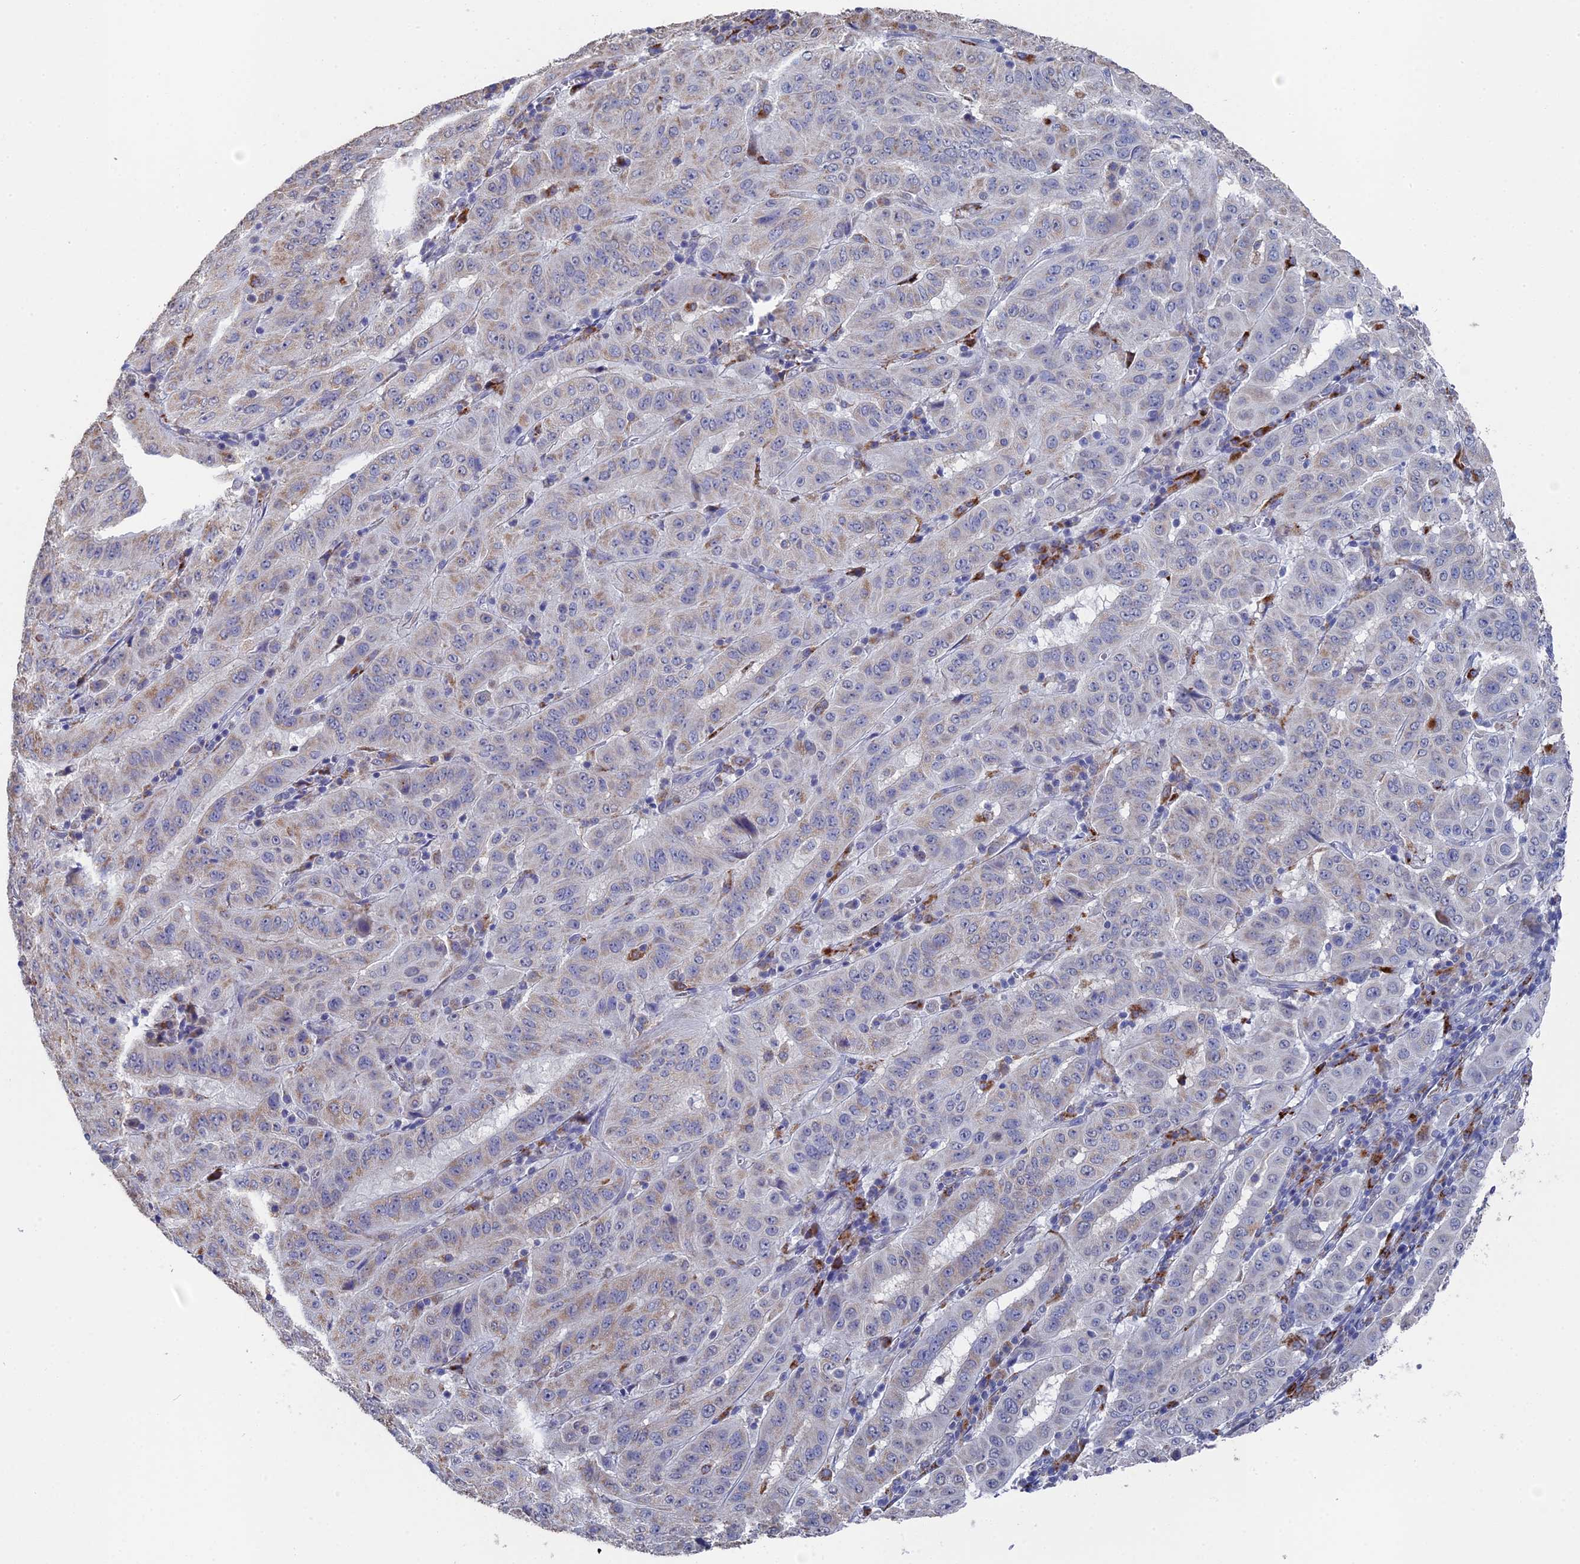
{"staining": {"intensity": "weak", "quantity": "<25%", "location": "cytoplasmic/membranous"}, "tissue": "pancreatic cancer", "cell_type": "Tumor cells", "image_type": "cancer", "snomed": [{"axis": "morphology", "description": "Adenocarcinoma, NOS"}, {"axis": "topography", "description": "Pancreas"}], "caption": "Immunohistochemistry (IHC) of pancreatic cancer demonstrates no expression in tumor cells.", "gene": "SMG9", "patient": {"sex": "male", "age": 63}}